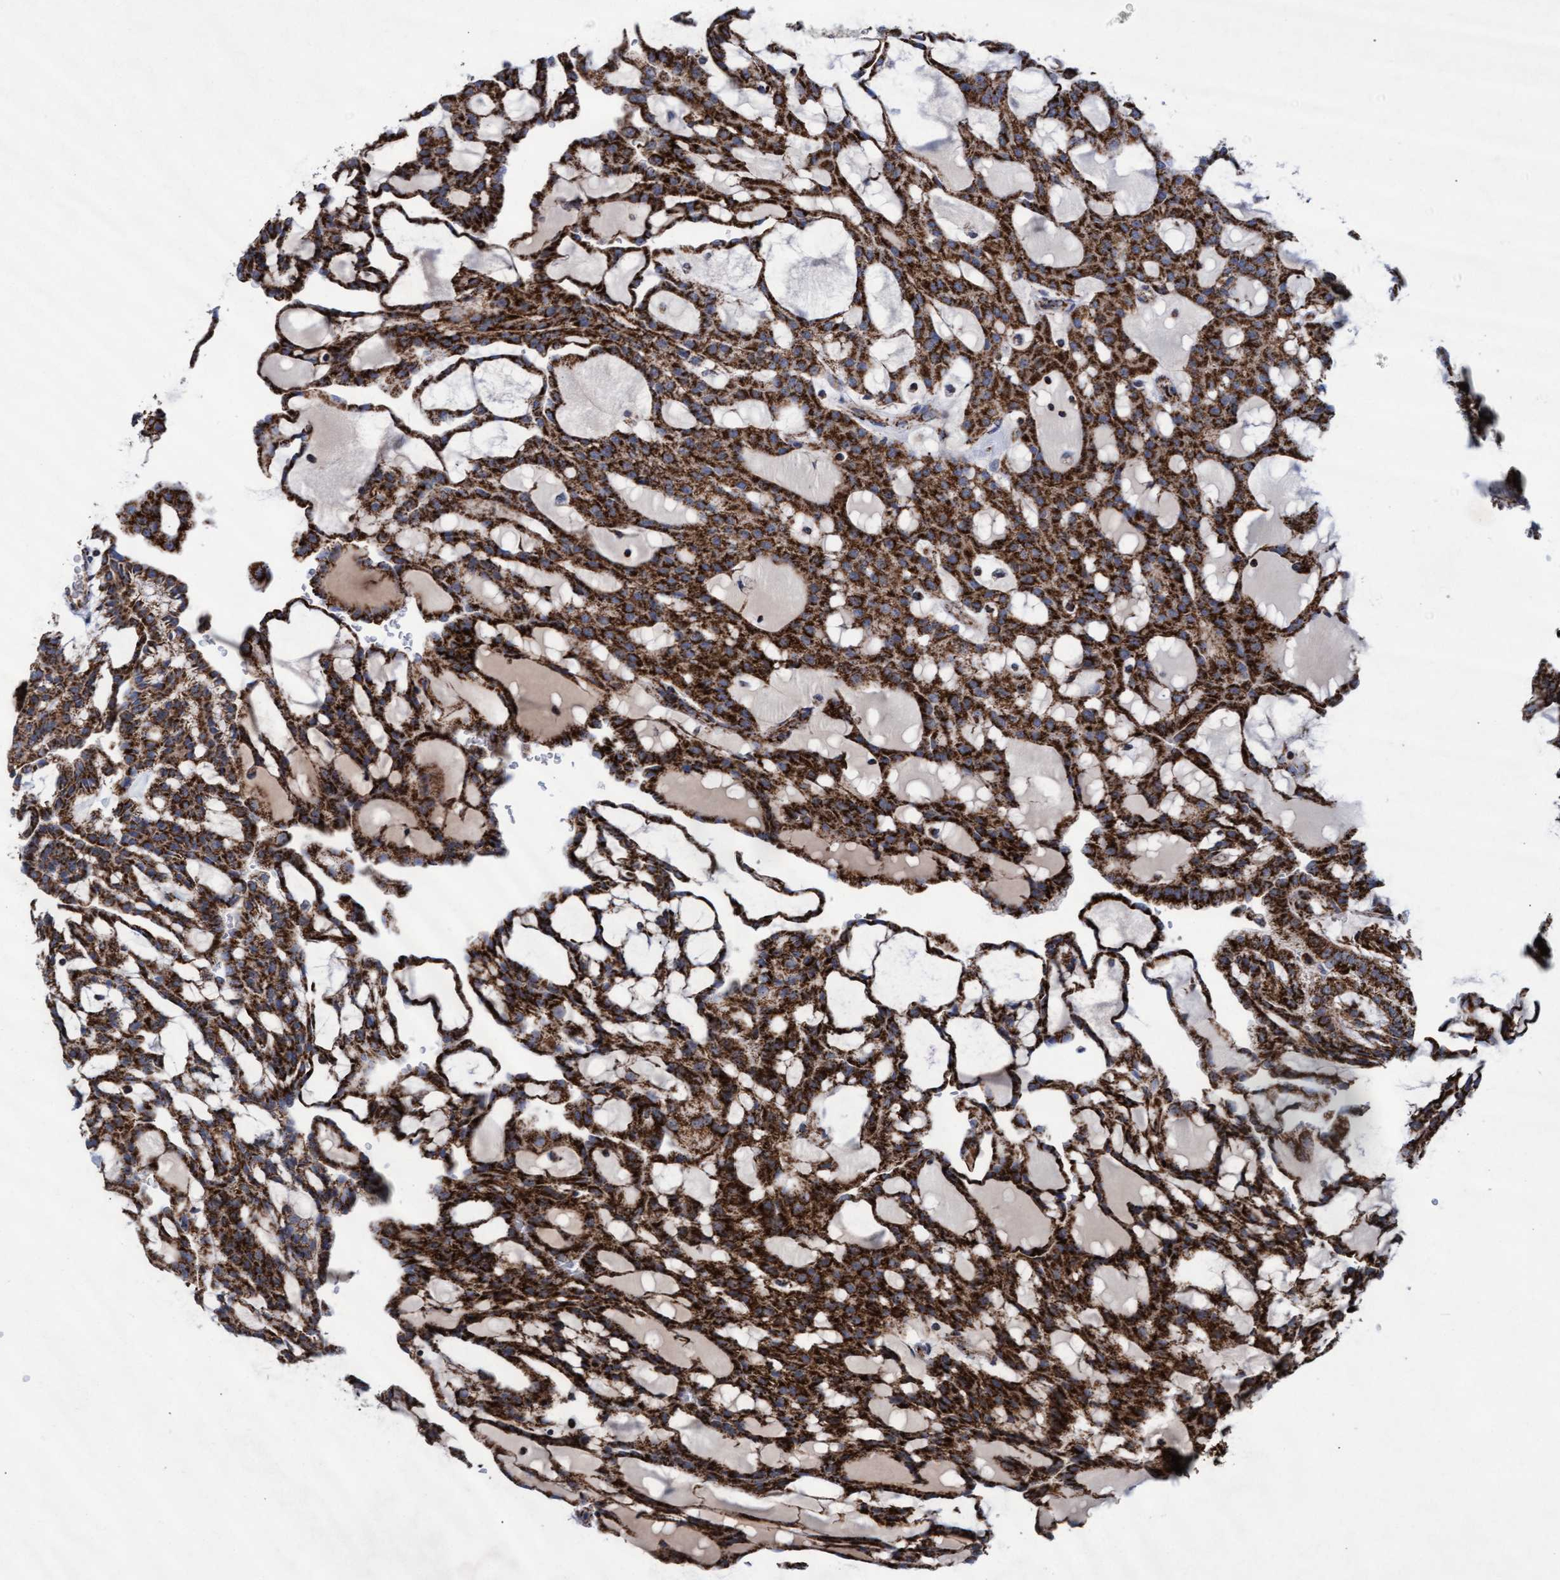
{"staining": {"intensity": "strong", "quantity": ">75%", "location": "cytoplasmic/membranous"}, "tissue": "renal cancer", "cell_type": "Tumor cells", "image_type": "cancer", "snomed": [{"axis": "morphology", "description": "Adenocarcinoma, NOS"}, {"axis": "topography", "description": "Kidney"}], "caption": "This micrograph shows renal adenocarcinoma stained with immunohistochemistry (IHC) to label a protein in brown. The cytoplasmic/membranous of tumor cells show strong positivity for the protein. Nuclei are counter-stained blue.", "gene": "MRPL38", "patient": {"sex": "male", "age": 63}}